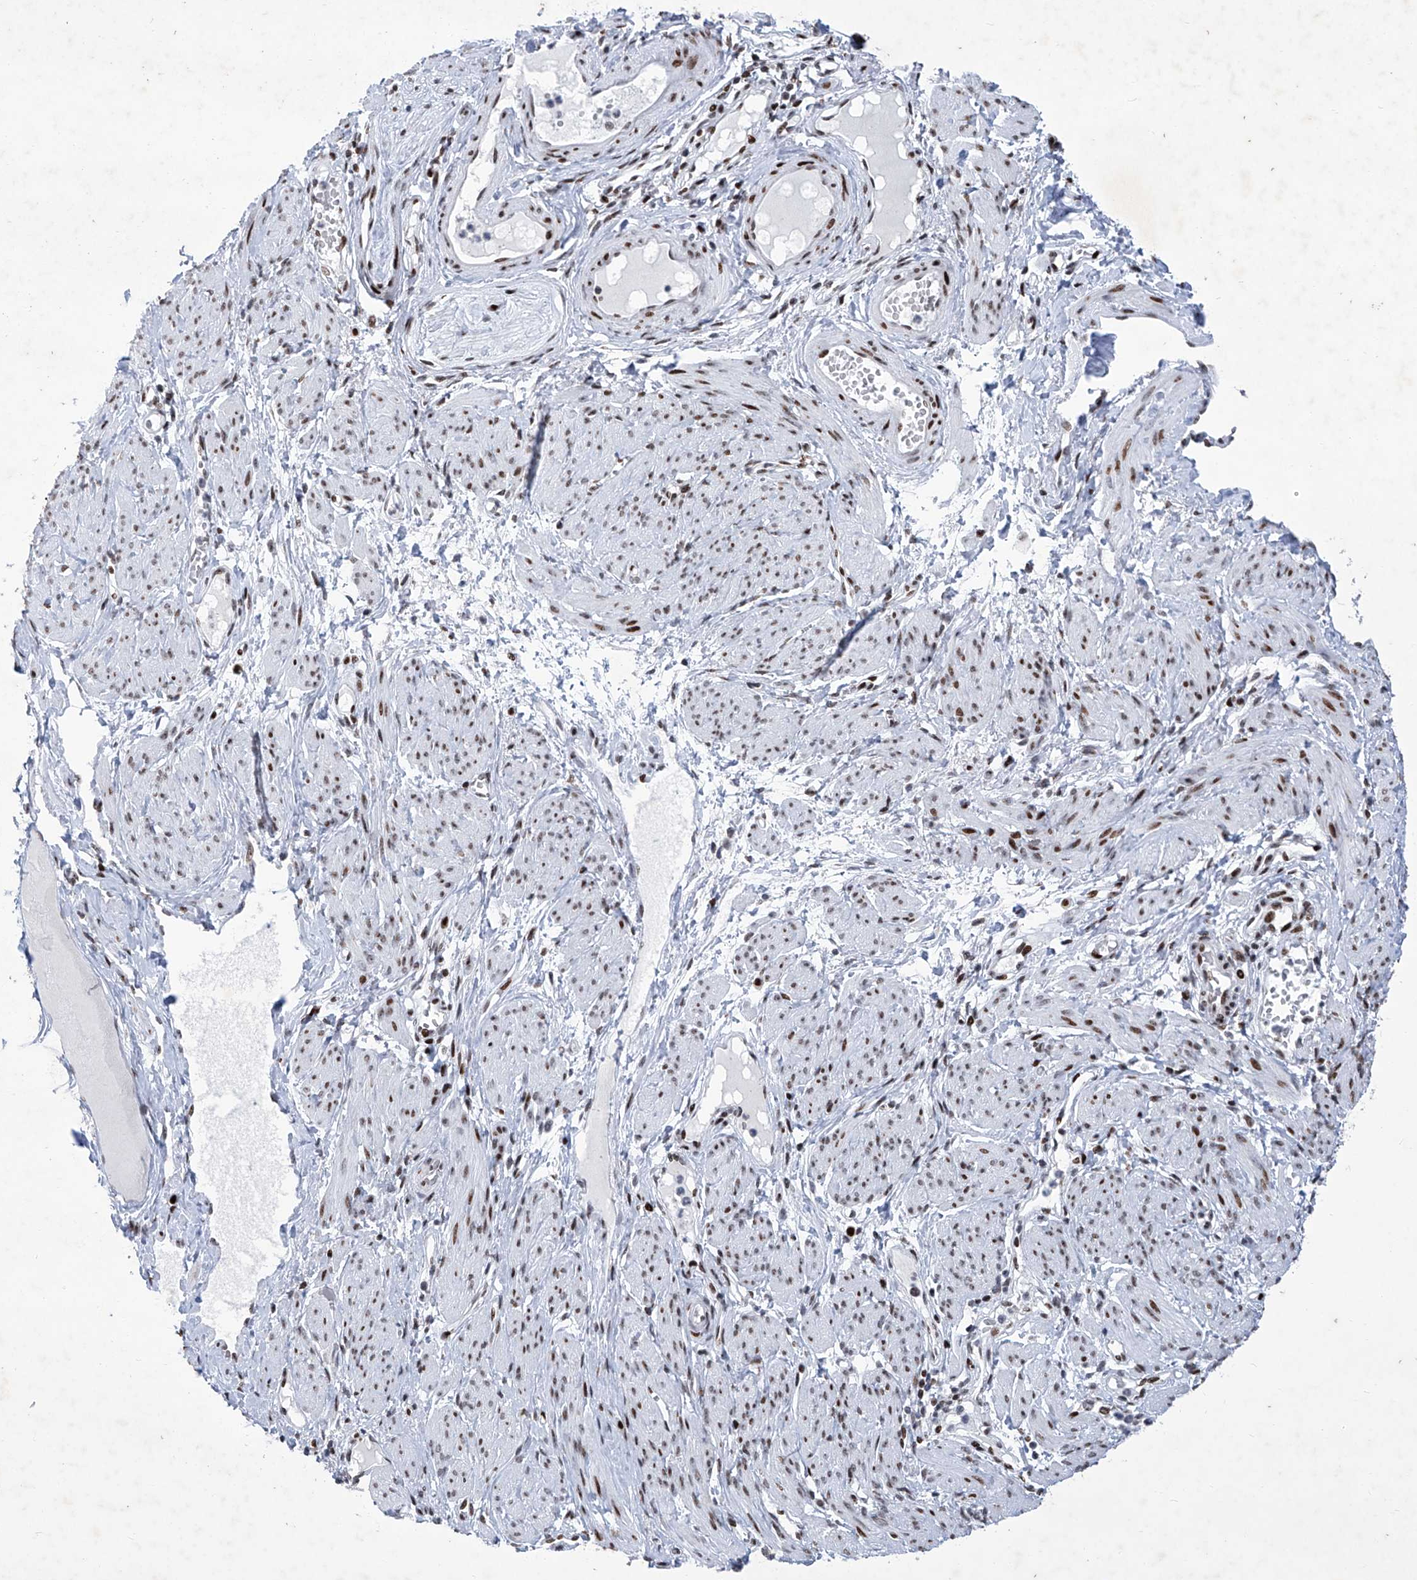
{"staining": {"intensity": "strong", "quantity": ">75%", "location": "nuclear"}, "tissue": "adipose tissue", "cell_type": "Adipocytes", "image_type": "normal", "snomed": [{"axis": "morphology", "description": "Normal tissue, NOS"}, {"axis": "topography", "description": "Smooth muscle"}, {"axis": "topography", "description": "Peripheral nerve tissue"}], "caption": "Immunohistochemical staining of normal adipose tissue demonstrates strong nuclear protein staining in approximately >75% of adipocytes.", "gene": "HEY2", "patient": {"sex": "female", "age": 39}}